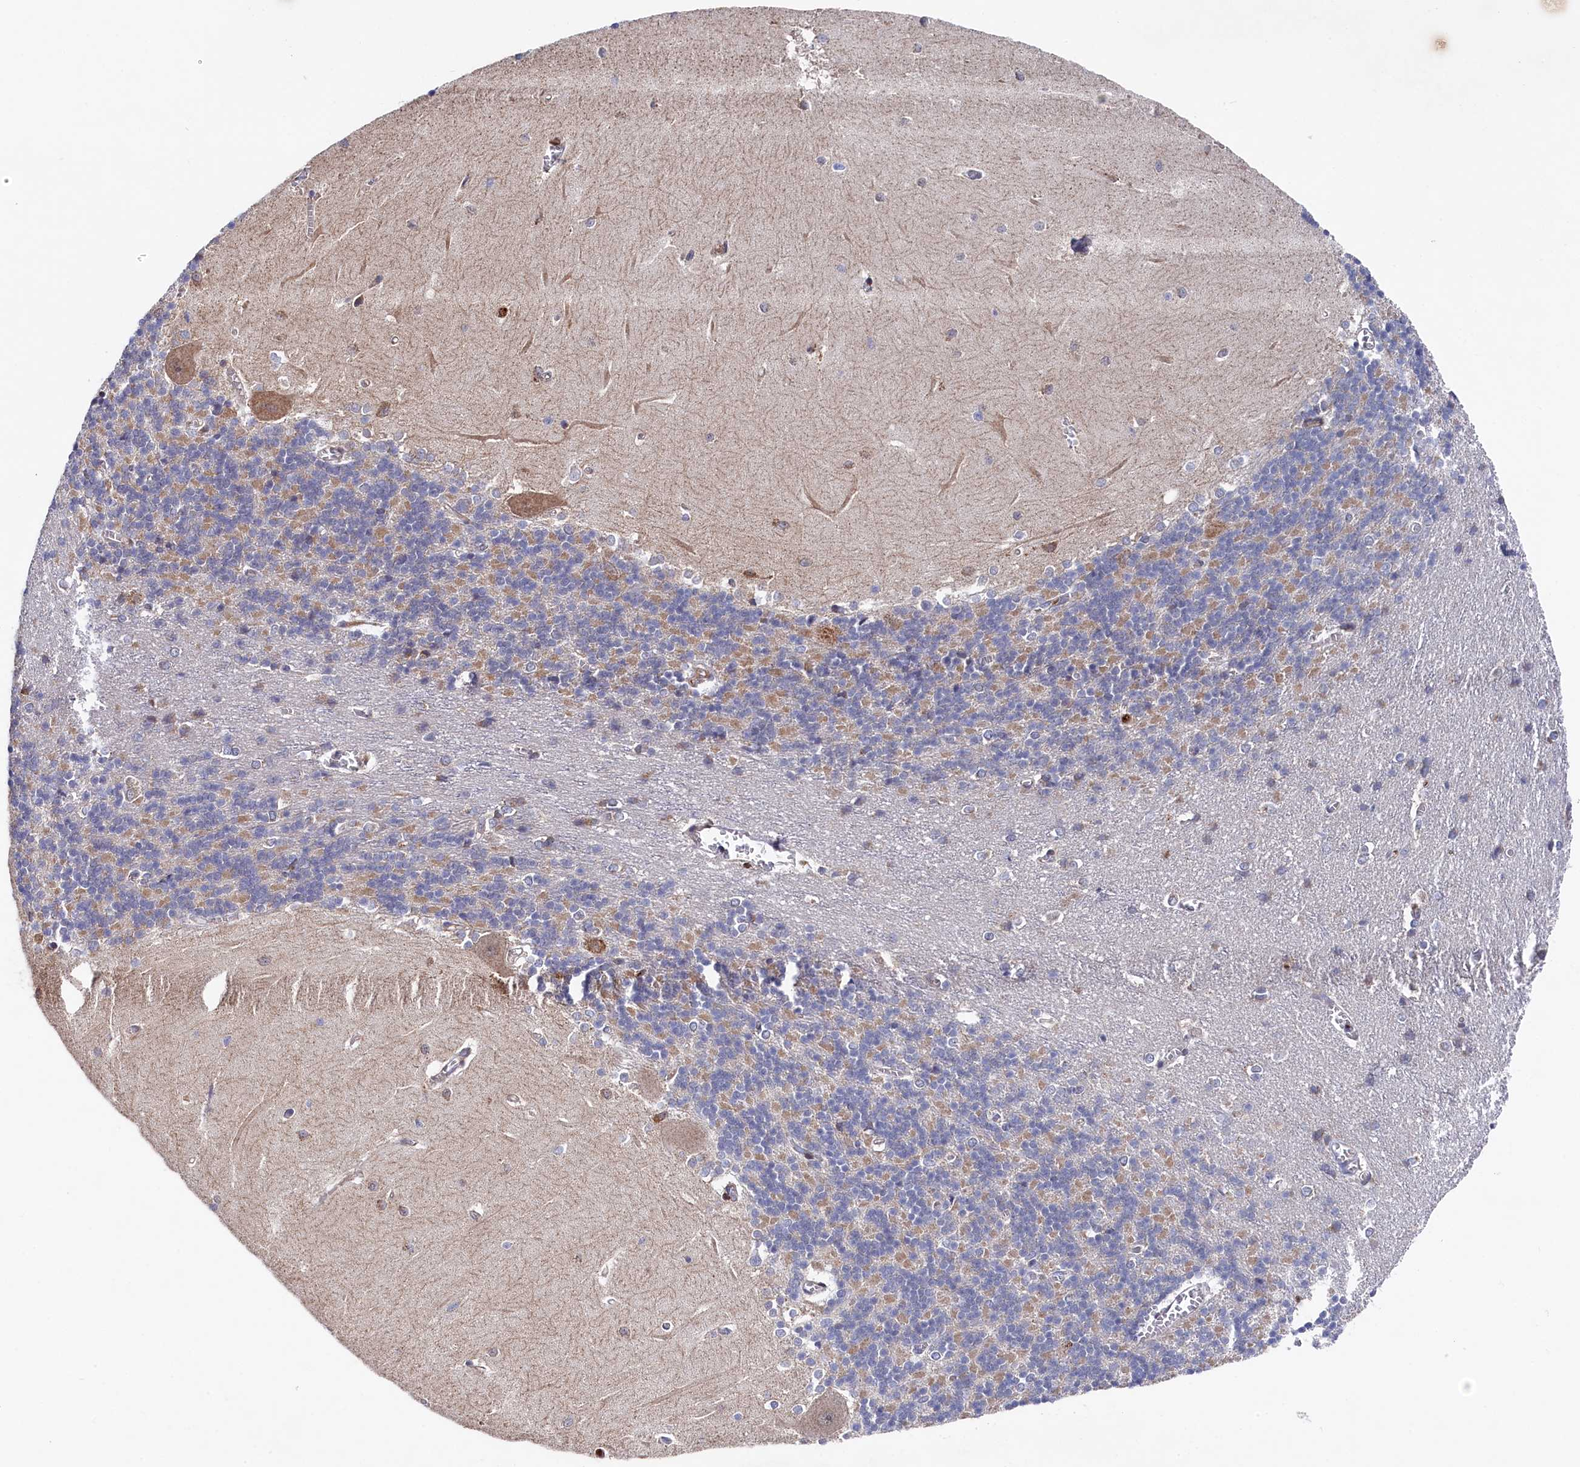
{"staining": {"intensity": "moderate", "quantity": "<25%", "location": "cytoplasmic/membranous"}, "tissue": "cerebellum", "cell_type": "Cells in granular layer", "image_type": "normal", "snomed": [{"axis": "morphology", "description": "Normal tissue, NOS"}, {"axis": "topography", "description": "Cerebellum"}], "caption": "Moderate cytoplasmic/membranous expression is identified in about <25% of cells in granular layer in unremarkable cerebellum. Immunohistochemistry (ihc) stains the protein of interest in brown and the nuclei are stained blue.", "gene": "CHCHD1", "patient": {"sex": "male", "age": 37}}